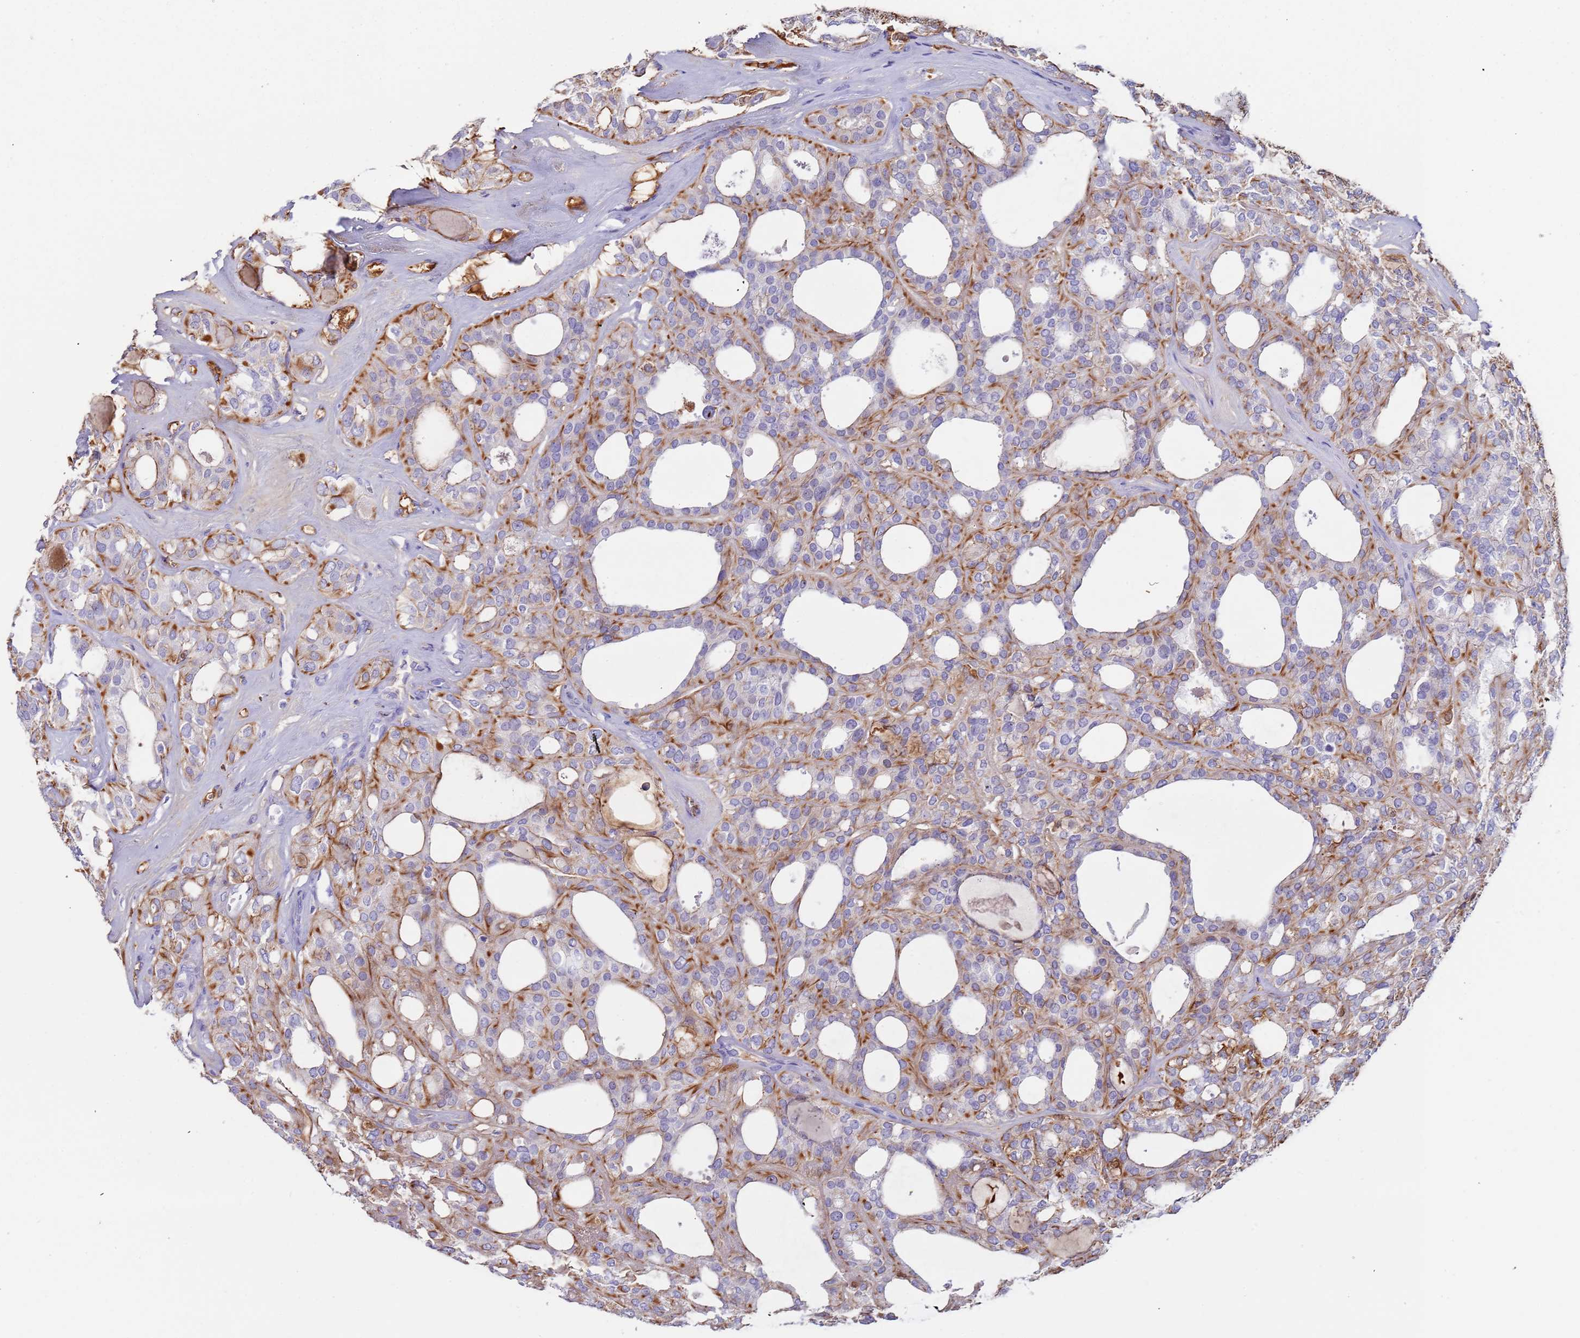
{"staining": {"intensity": "strong", "quantity": "25%-75%", "location": "cytoplasmic/membranous"}, "tissue": "thyroid cancer", "cell_type": "Tumor cells", "image_type": "cancer", "snomed": [{"axis": "morphology", "description": "Follicular adenoma carcinoma, NOS"}, {"axis": "topography", "description": "Thyroid gland"}], "caption": "A brown stain highlights strong cytoplasmic/membranous staining of a protein in human thyroid cancer (follicular adenoma carcinoma) tumor cells. (DAB (3,3'-diaminobenzidine) IHC with brightfield microscopy, high magnification).", "gene": "CYSLTR2", "patient": {"sex": "male", "age": 75}}